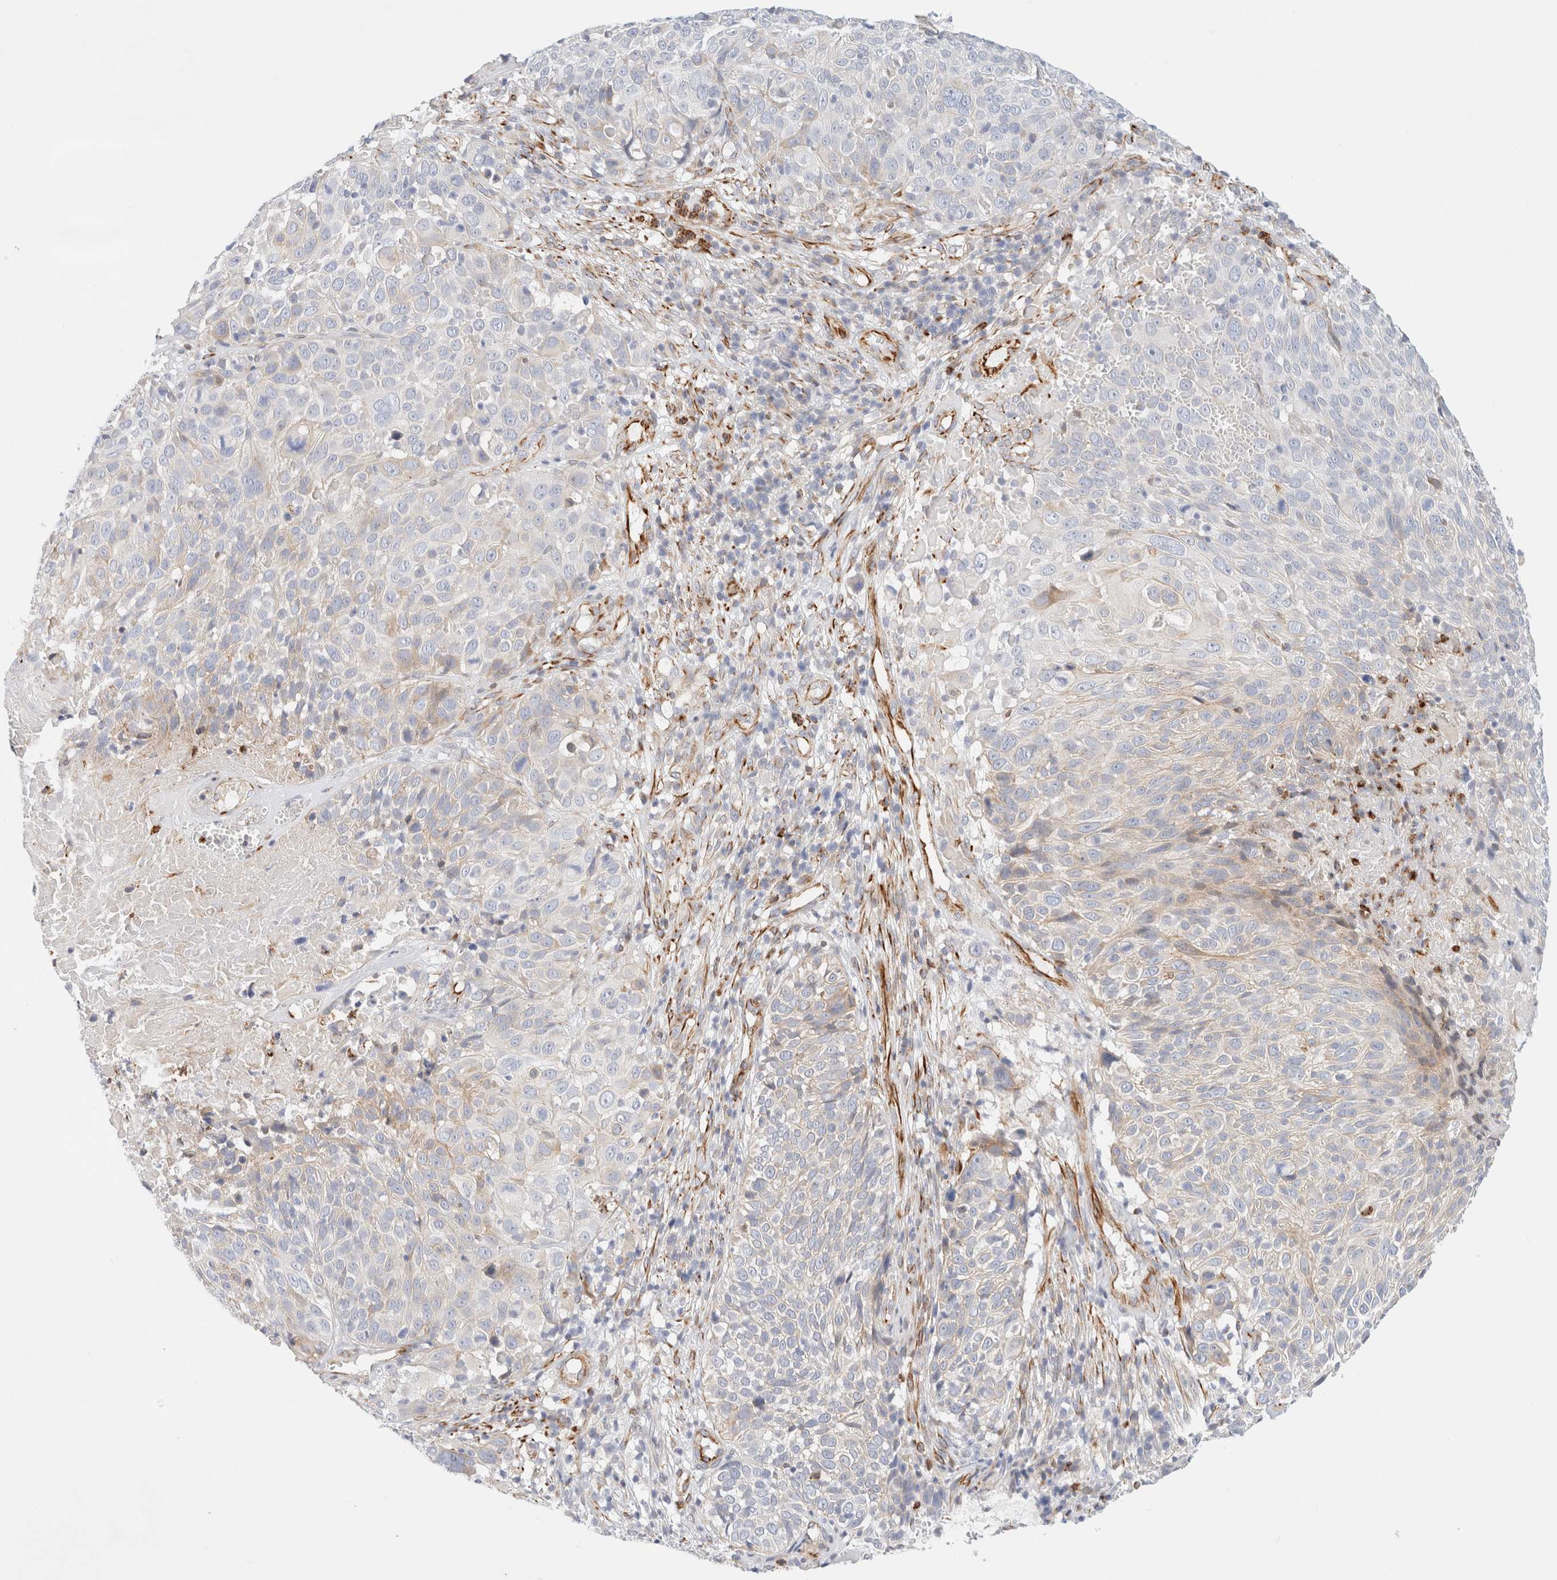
{"staining": {"intensity": "negative", "quantity": "none", "location": "none"}, "tissue": "cervical cancer", "cell_type": "Tumor cells", "image_type": "cancer", "snomed": [{"axis": "morphology", "description": "Squamous cell carcinoma, NOS"}, {"axis": "topography", "description": "Cervix"}], "caption": "Cervical cancer (squamous cell carcinoma) stained for a protein using immunohistochemistry (IHC) exhibits no expression tumor cells.", "gene": "SLC25A48", "patient": {"sex": "female", "age": 74}}